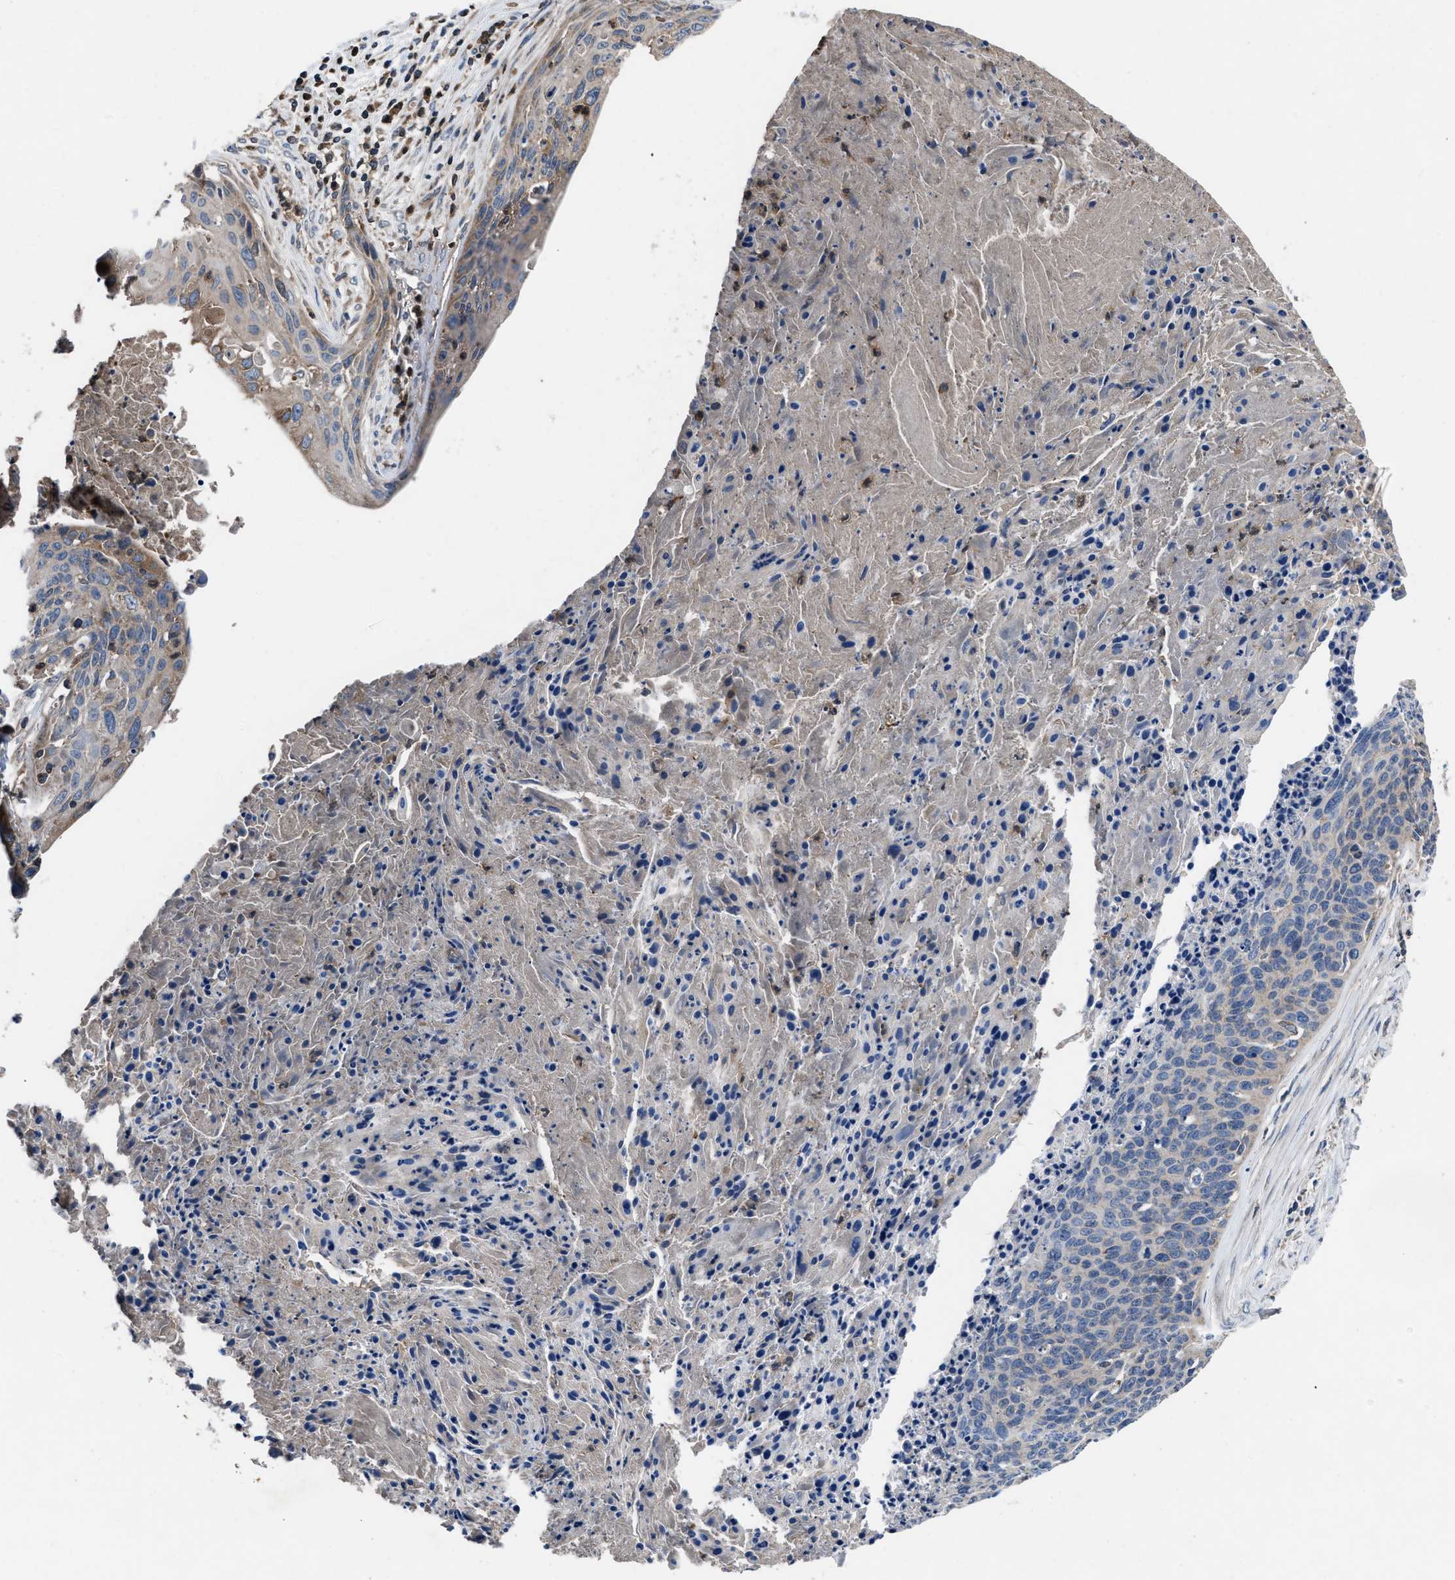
{"staining": {"intensity": "negative", "quantity": "none", "location": "none"}, "tissue": "cervical cancer", "cell_type": "Tumor cells", "image_type": "cancer", "snomed": [{"axis": "morphology", "description": "Squamous cell carcinoma, NOS"}, {"axis": "topography", "description": "Cervix"}], "caption": "Cervical squamous cell carcinoma was stained to show a protein in brown. There is no significant positivity in tumor cells.", "gene": "YBEY", "patient": {"sex": "female", "age": 55}}